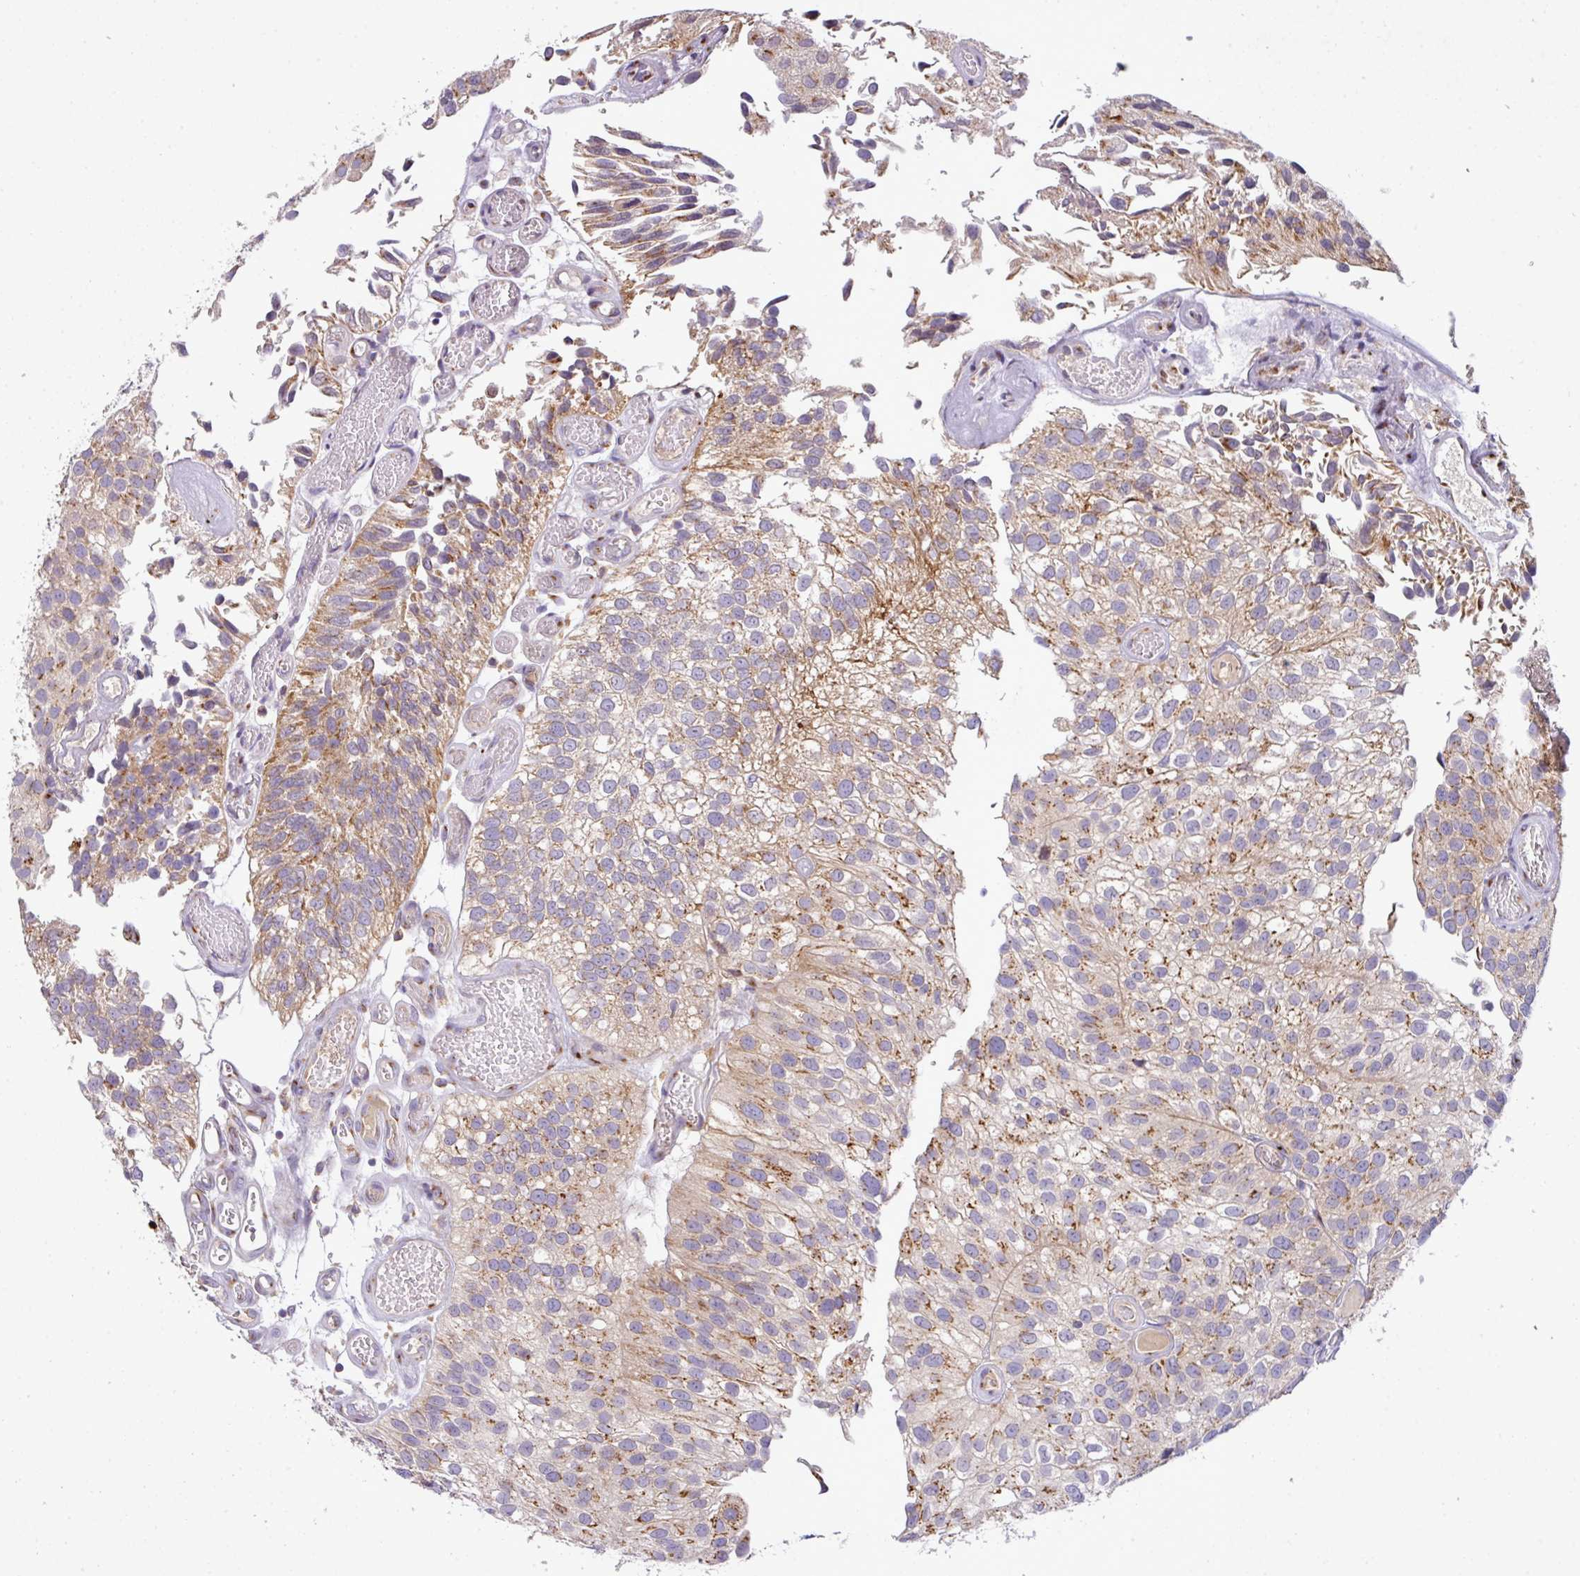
{"staining": {"intensity": "moderate", "quantity": "25%-75%", "location": "cytoplasmic/membranous"}, "tissue": "urothelial cancer", "cell_type": "Tumor cells", "image_type": "cancer", "snomed": [{"axis": "morphology", "description": "Urothelial carcinoma, NOS"}, {"axis": "topography", "description": "Urinary bladder"}], "caption": "High-power microscopy captured an immunohistochemistry image of urothelial cancer, revealing moderate cytoplasmic/membranous staining in about 25%-75% of tumor cells.", "gene": "VTI1A", "patient": {"sex": "male", "age": 87}}